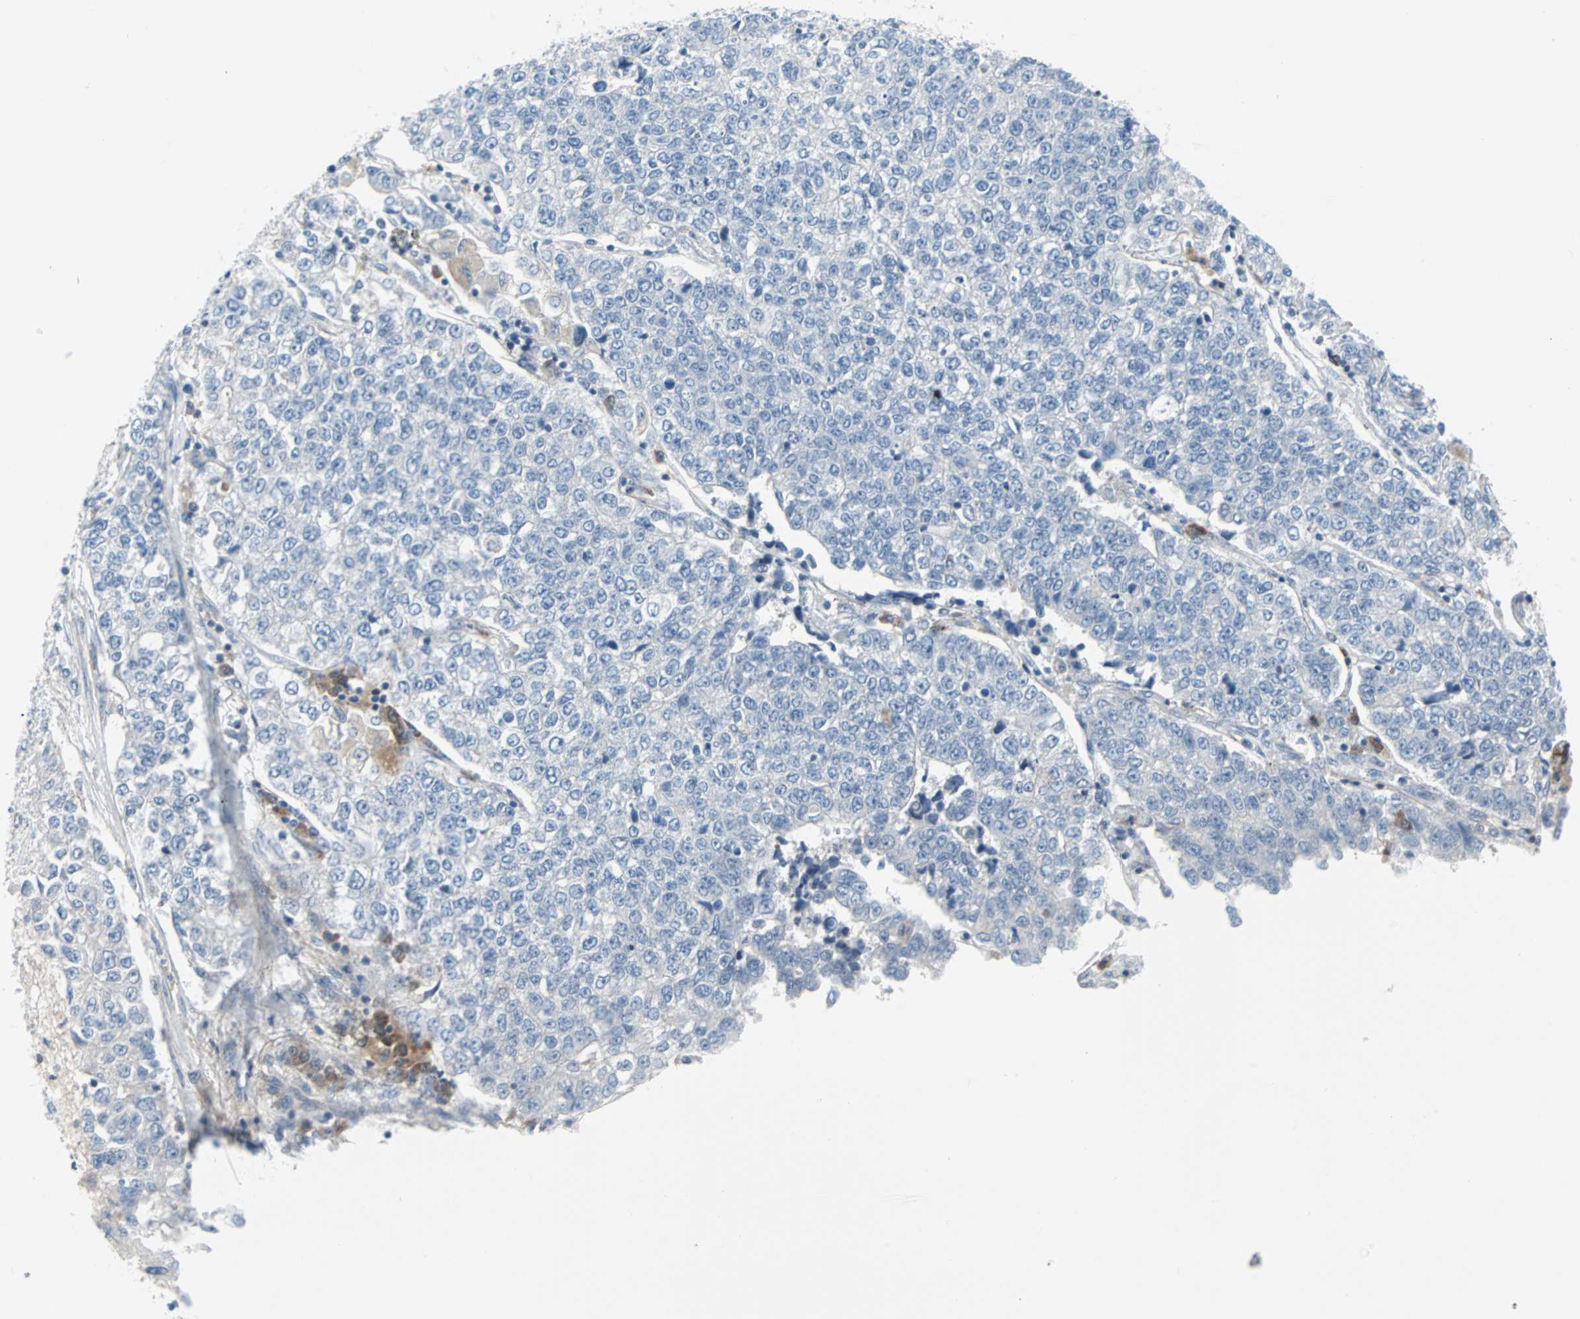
{"staining": {"intensity": "negative", "quantity": "none", "location": "none"}, "tissue": "lung cancer", "cell_type": "Tumor cells", "image_type": "cancer", "snomed": [{"axis": "morphology", "description": "Adenocarcinoma, NOS"}, {"axis": "topography", "description": "Lung"}], "caption": "An image of lung cancer (adenocarcinoma) stained for a protein displays no brown staining in tumor cells.", "gene": "CASP3", "patient": {"sex": "male", "age": 49}}